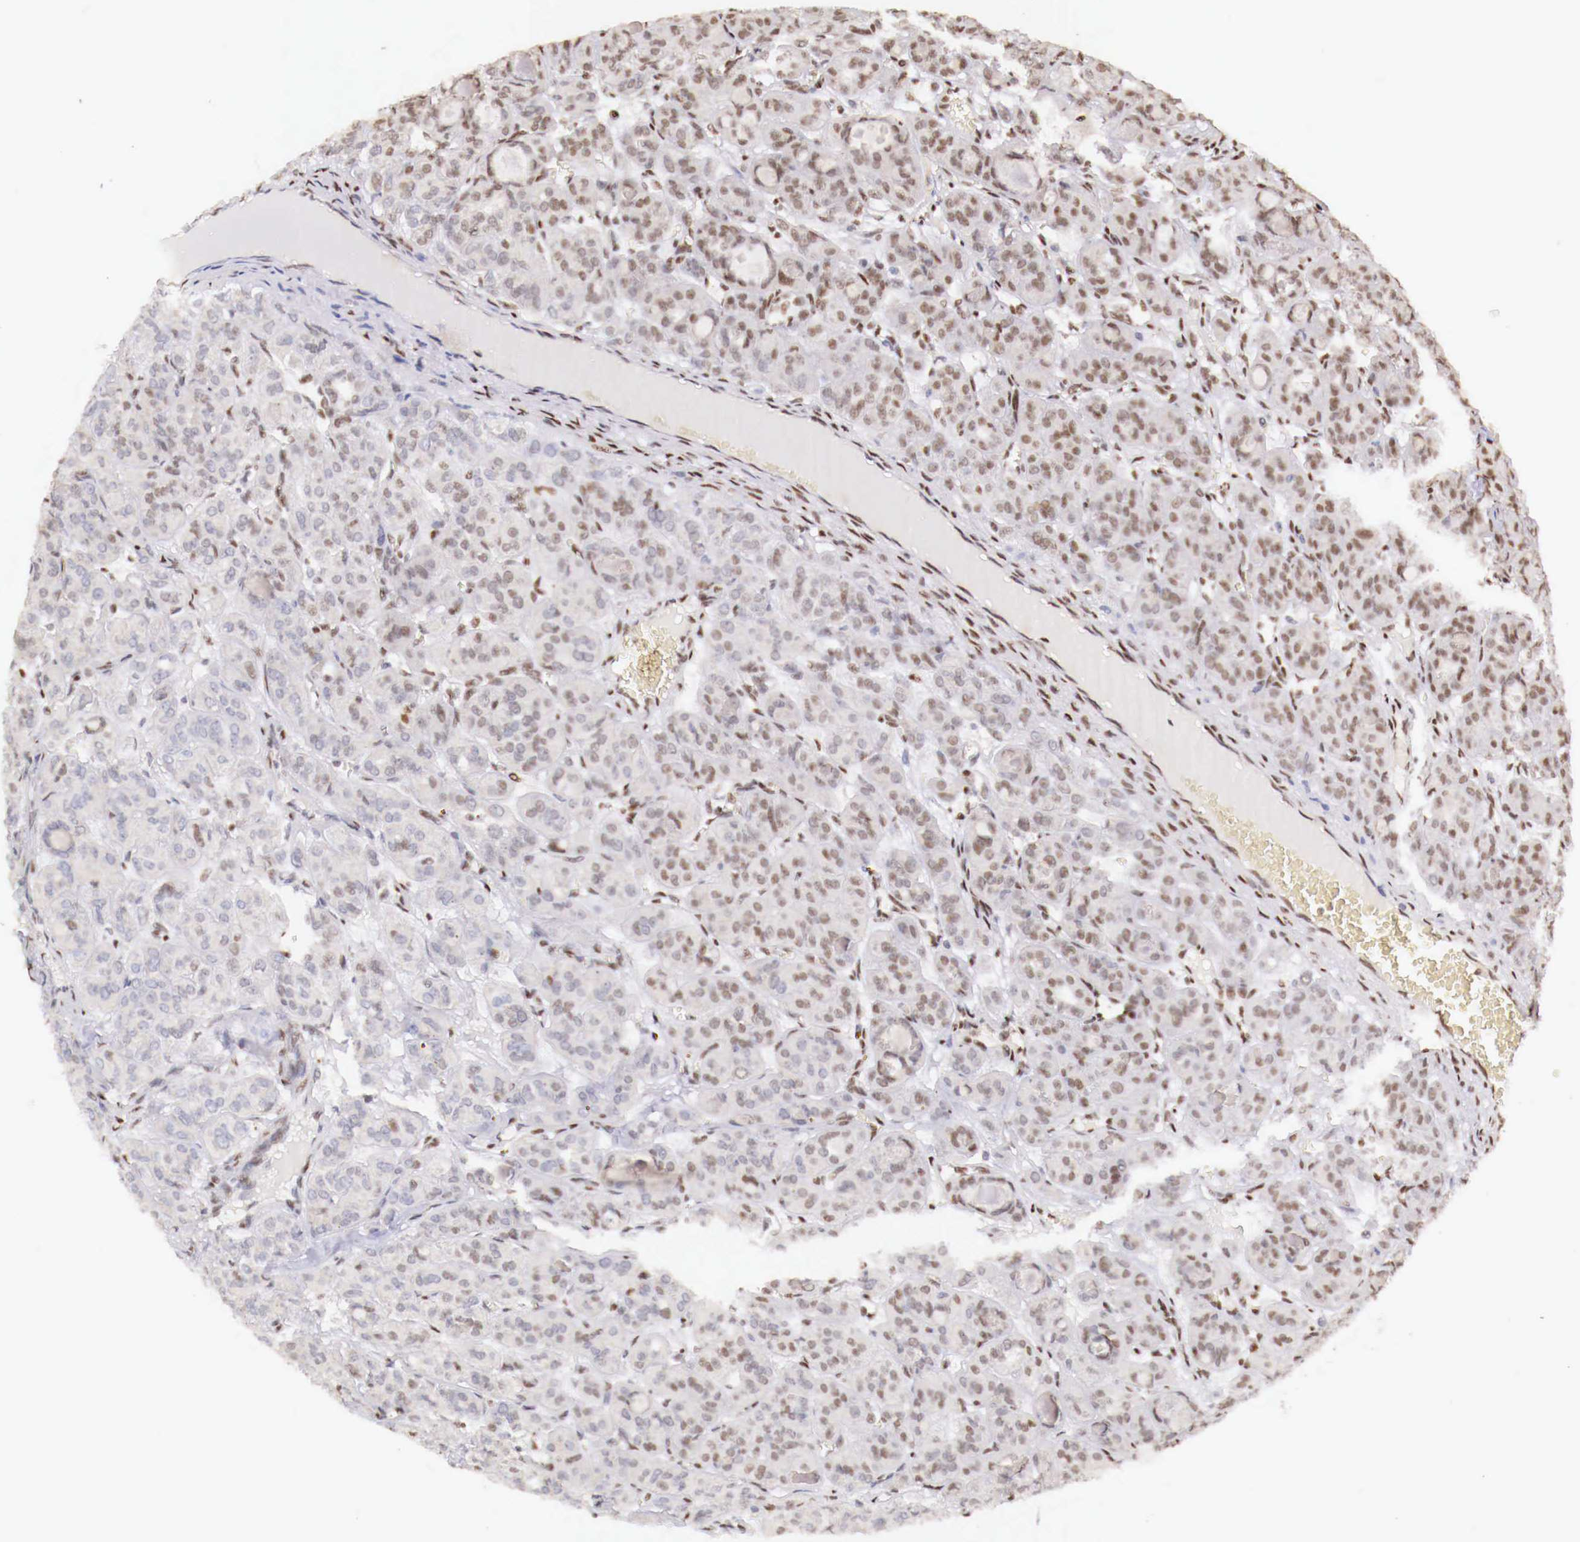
{"staining": {"intensity": "weak", "quantity": "<25%", "location": "nuclear"}, "tissue": "thyroid cancer", "cell_type": "Tumor cells", "image_type": "cancer", "snomed": [{"axis": "morphology", "description": "Follicular adenoma carcinoma, NOS"}, {"axis": "topography", "description": "Thyroid gland"}], "caption": "DAB (3,3'-diaminobenzidine) immunohistochemical staining of follicular adenoma carcinoma (thyroid) shows no significant positivity in tumor cells.", "gene": "SP1", "patient": {"sex": "female", "age": 71}}